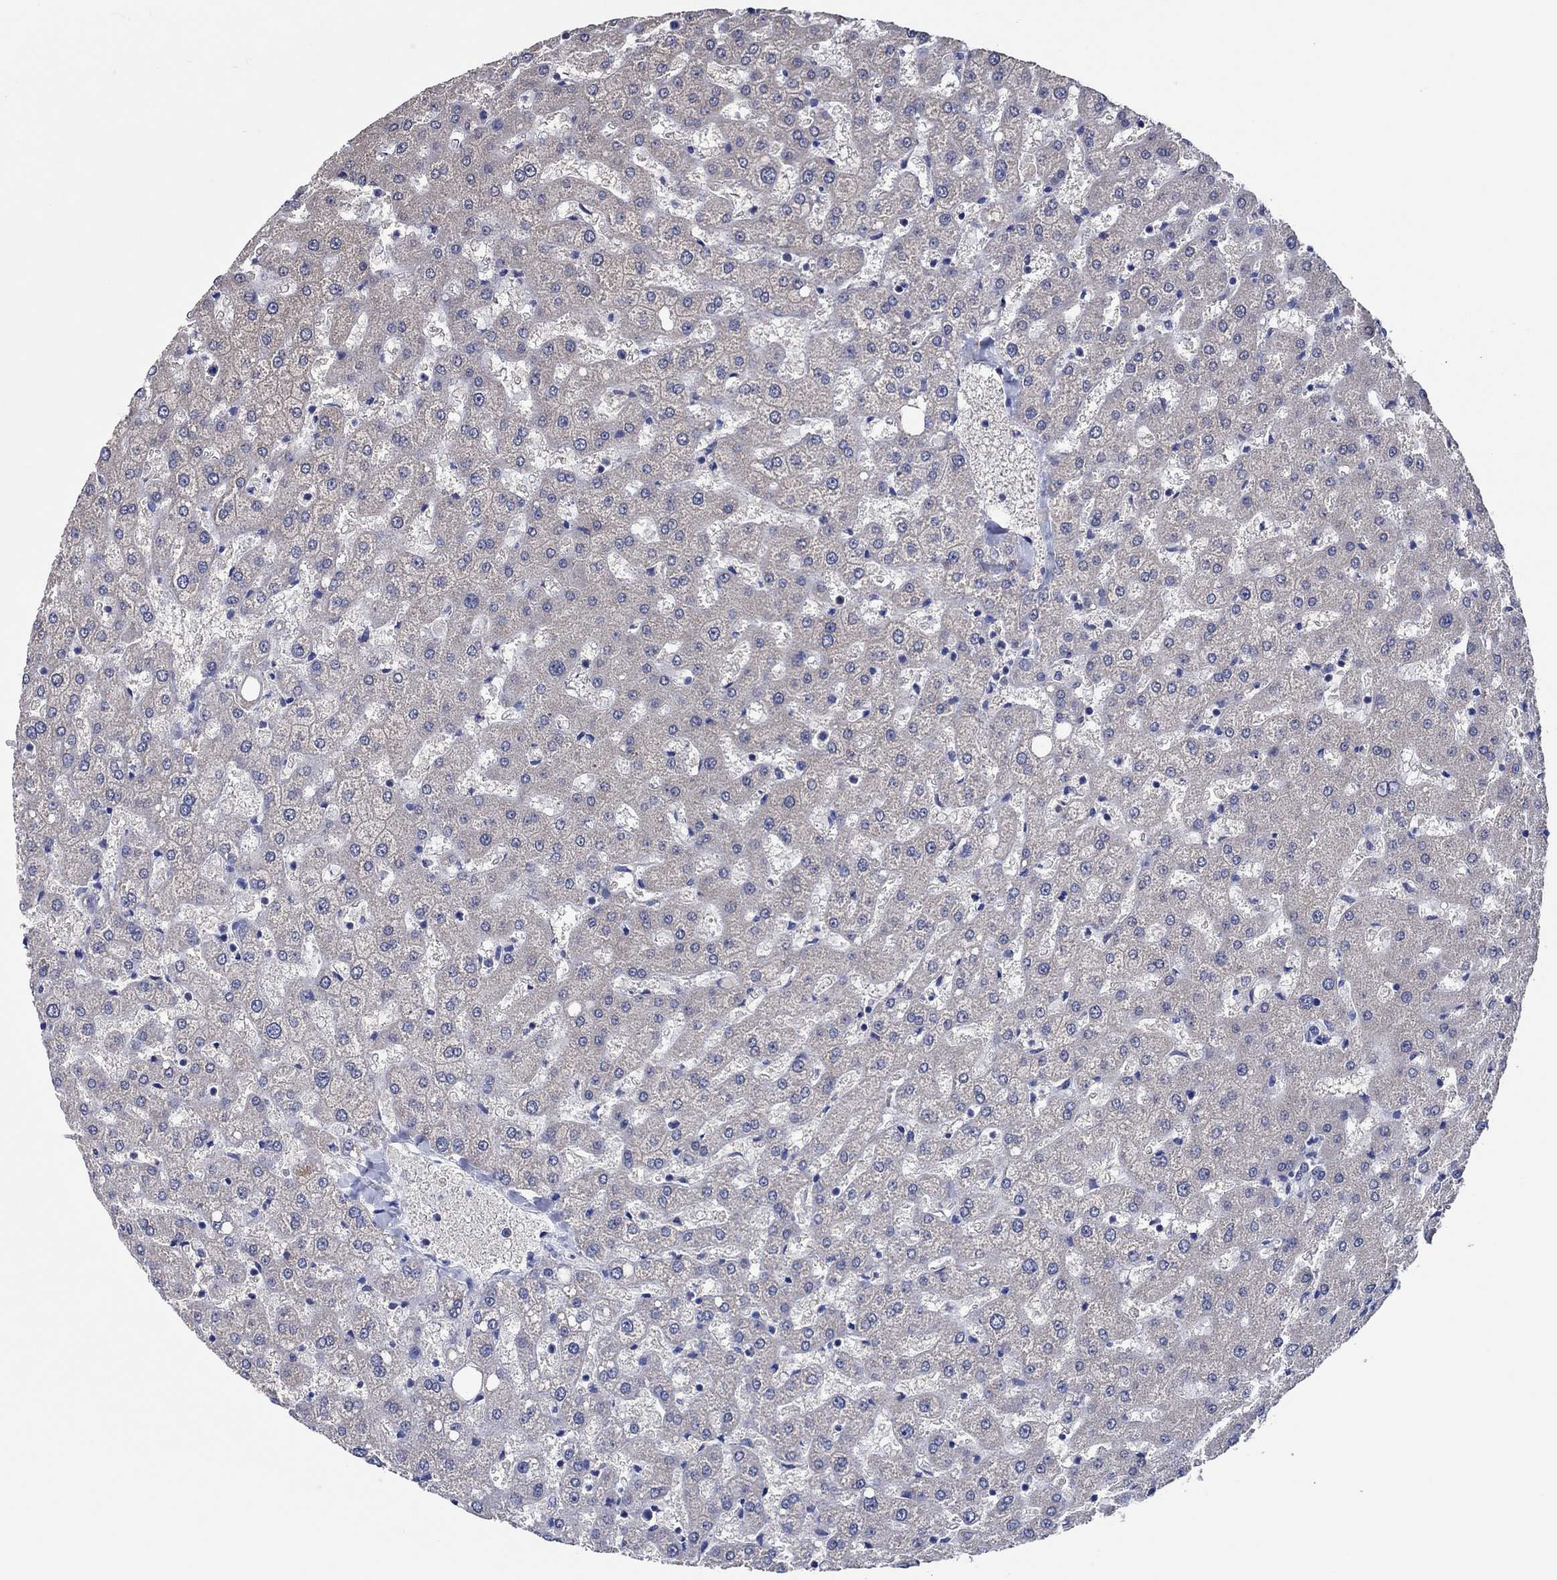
{"staining": {"intensity": "negative", "quantity": "none", "location": "none"}, "tissue": "liver", "cell_type": "Cholangiocytes", "image_type": "normal", "snomed": [{"axis": "morphology", "description": "Normal tissue, NOS"}, {"axis": "topography", "description": "Liver"}], "caption": "High power microscopy micrograph of an immunohistochemistry (IHC) histopathology image of benign liver, revealing no significant expression in cholangiocytes. (DAB immunohistochemistry (IHC) with hematoxylin counter stain).", "gene": "PRRT3", "patient": {"sex": "female", "age": 50}}